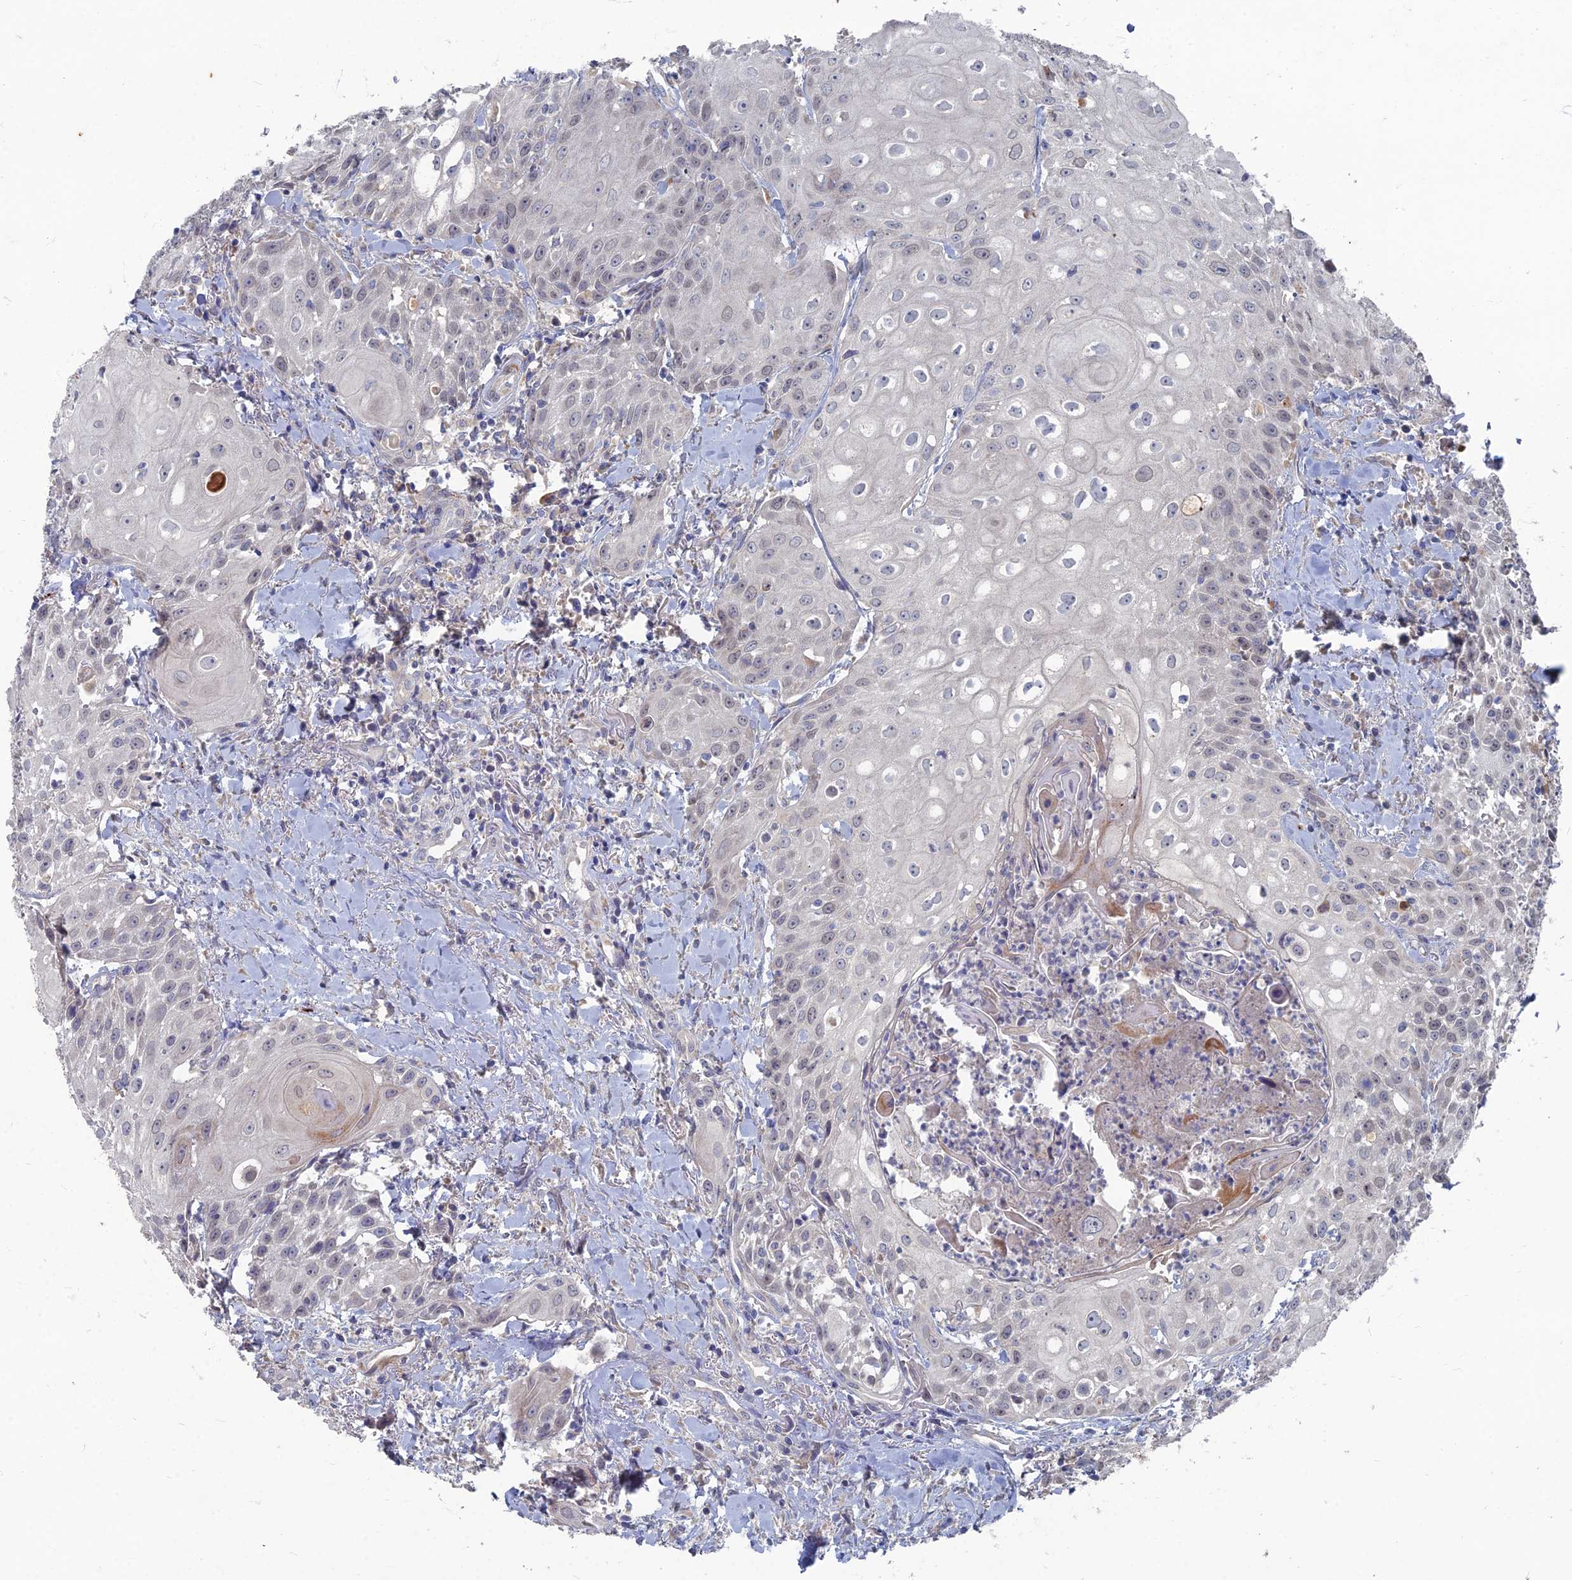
{"staining": {"intensity": "weak", "quantity": "<25%", "location": "nuclear"}, "tissue": "head and neck cancer", "cell_type": "Tumor cells", "image_type": "cancer", "snomed": [{"axis": "morphology", "description": "Squamous cell carcinoma, NOS"}, {"axis": "topography", "description": "Oral tissue"}, {"axis": "topography", "description": "Head-Neck"}], "caption": "Tumor cells show no significant protein expression in squamous cell carcinoma (head and neck).", "gene": "TMEM128", "patient": {"sex": "female", "age": 82}}